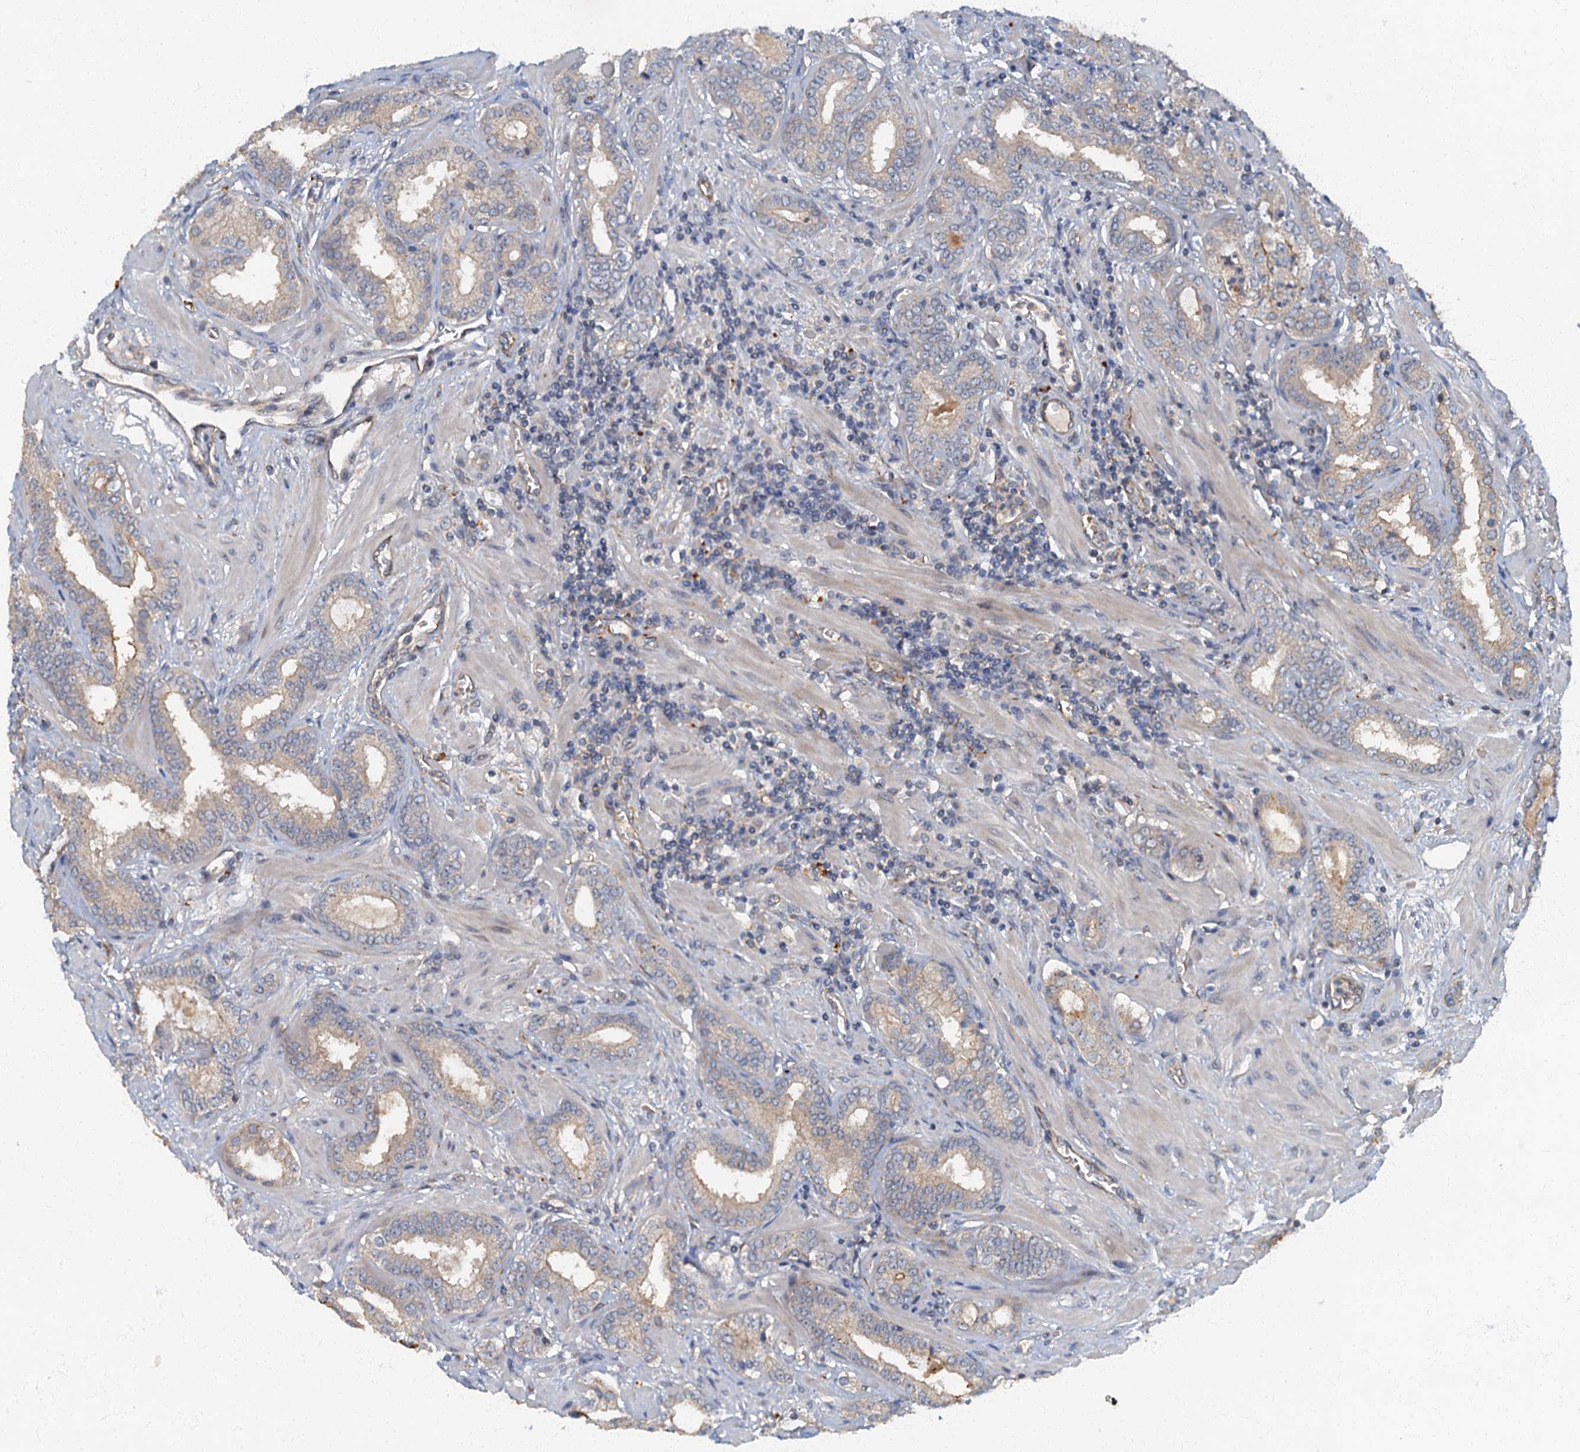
{"staining": {"intensity": "weak", "quantity": "<25%", "location": "cytoplasmic/membranous"}, "tissue": "prostate cancer", "cell_type": "Tumor cells", "image_type": "cancer", "snomed": [{"axis": "morphology", "description": "Adenocarcinoma, High grade"}, {"axis": "topography", "description": "Prostate"}], "caption": "The image displays no significant expression in tumor cells of prostate cancer (high-grade adenocarcinoma).", "gene": "ARL11", "patient": {"sex": "male", "age": 64}}